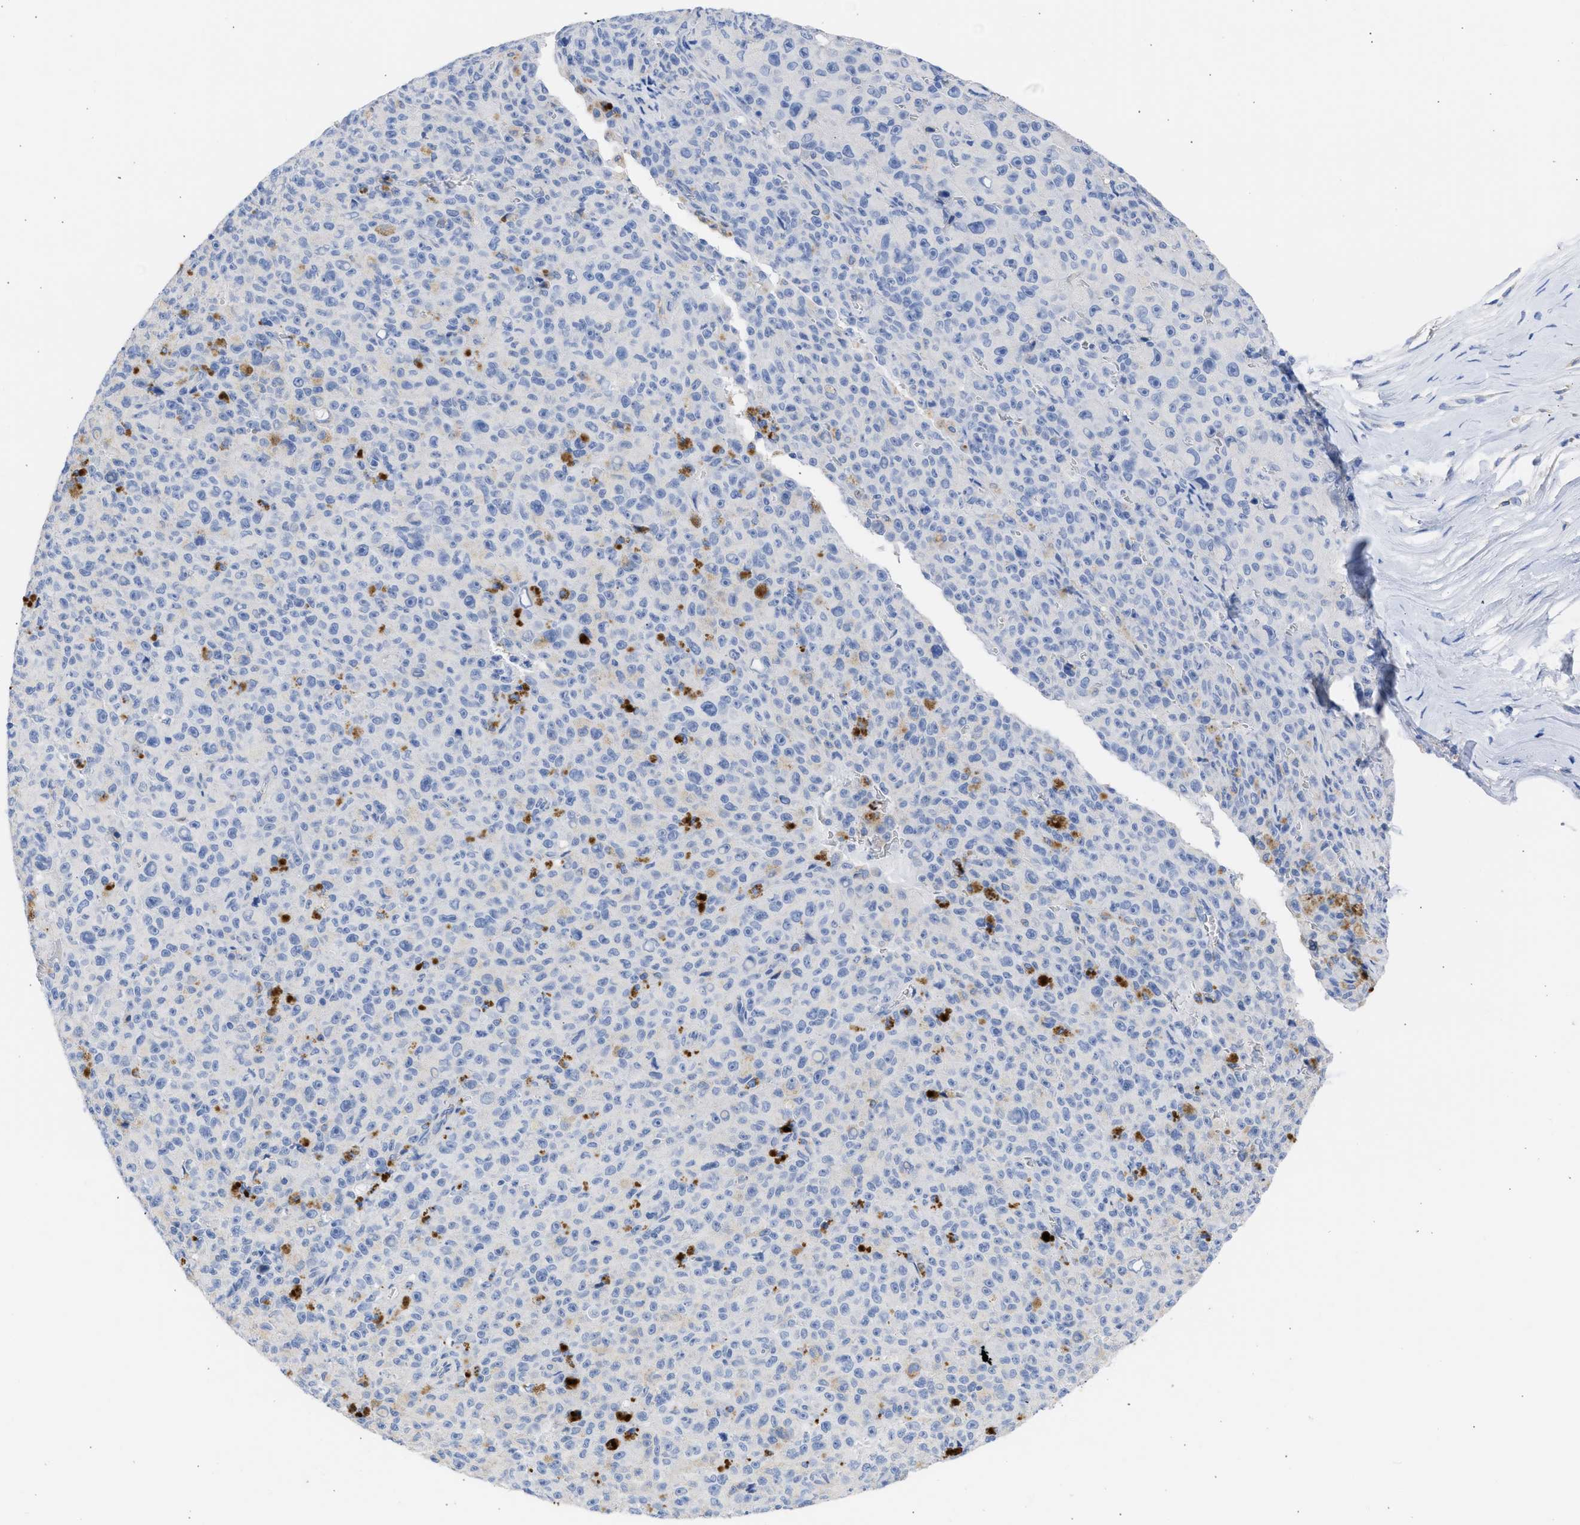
{"staining": {"intensity": "negative", "quantity": "none", "location": "none"}, "tissue": "melanoma", "cell_type": "Tumor cells", "image_type": "cancer", "snomed": [{"axis": "morphology", "description": "Malignant melanoma, NOS"}, {"axis": "topography", "description": "Skin"}], "caption": "High magnification brightfield microscopy of malignant melanoma stained with DAB (brown) and counterstained with hematoxylin (blue): tumor cells show no significant expression.", "gene": "RSPH1", "patient": {"sex": "female", "age": 82}}